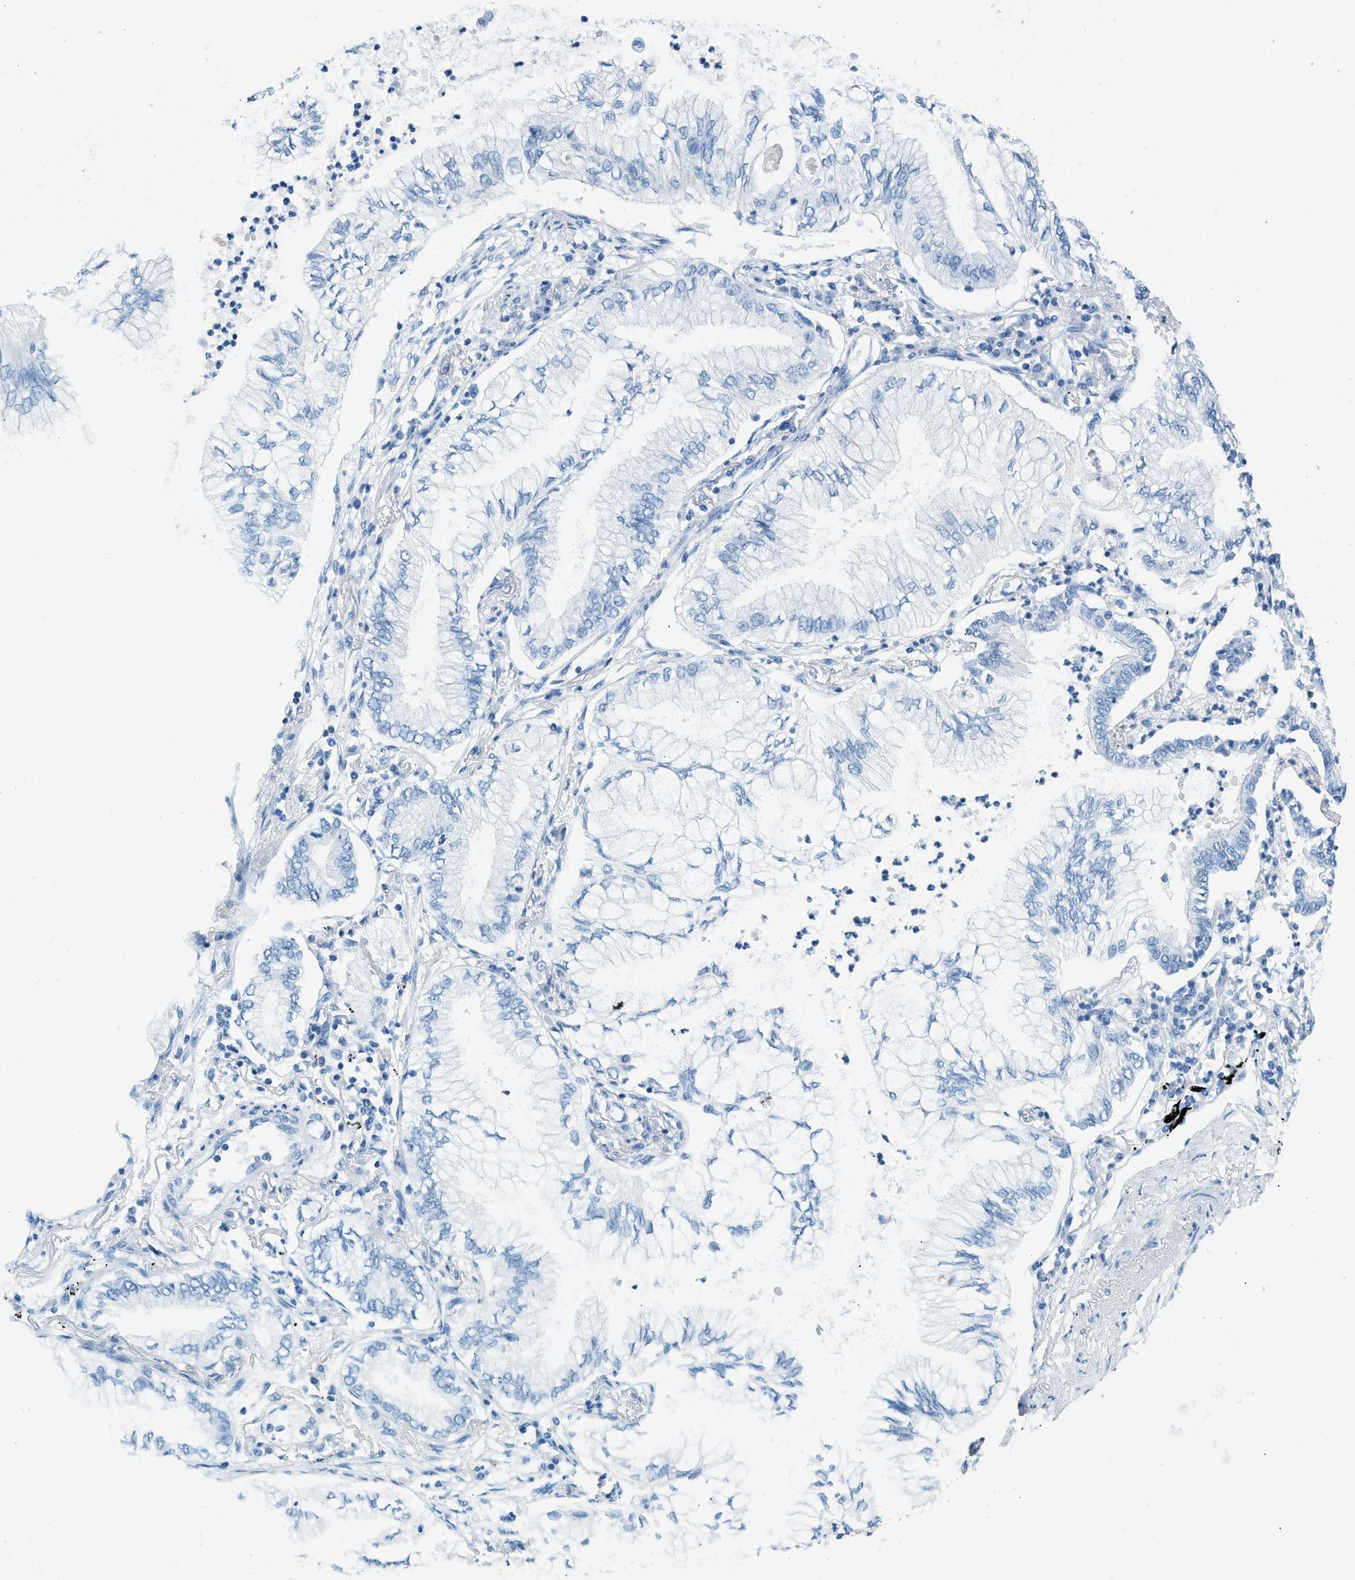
{"staining": {"intensity": "negative", "quantity": "none", "location": "none"}, "tissue": "lung cancer", "cell_type": "Tumor cells", "image_type": "cancer", "snomed": [{"axis": "morphology", "description": "Normal tissue, NOS"}, {"axis": "morphology", "description": "Adenocarcinoma, NOS"}, {"axis": "topography", "description": "Bronchus"}, {"axis": "topography", "description": "Lung"}], "caption": "The micrograph displays no staining of tumor cells in adenocarcinoma (lung). The staining was performed using DAB to visualize the protein expression in brown, while the nuclei were stained in blue with hematoxylin (Magnification: 20x).", "gene": "HHATL", "patient": {"sex": "female", "age": 70}}